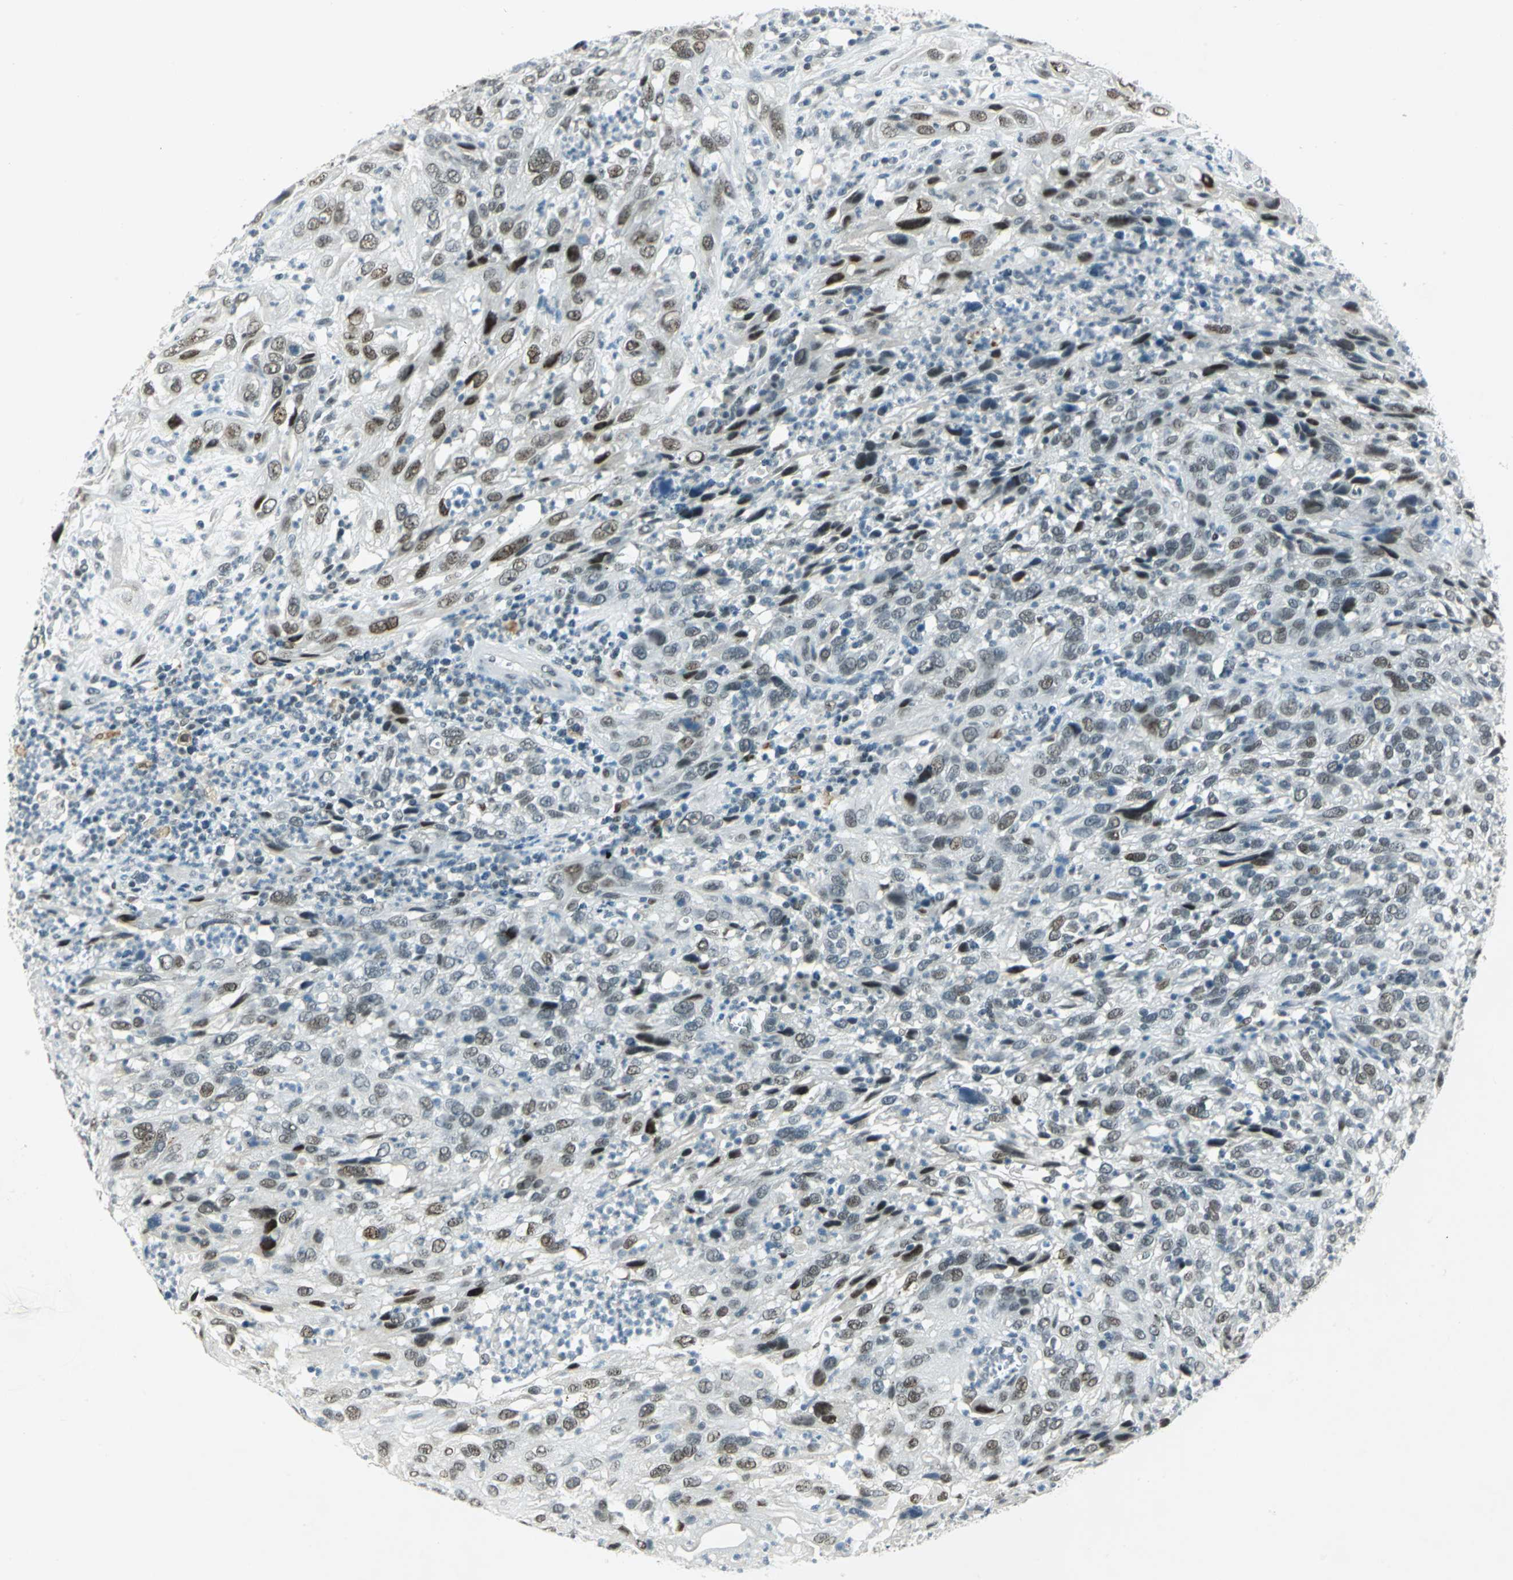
{"staining": {"intensity": "moderate", "quantity": "25%-75%", "location": "nuclear"}, "tissue": "cervical cancer", "cell_type": "Tumor cells", "image_type": "cancer", "snomed": [{"axis": "morphology", "description": "Squamous cell carcinoma, NOS"}, {"axis": "topography", "description": "Cervix"}], "caption": "Immunohistochemical staining of human squamous cell carcinoma (cervical) reveals medium levels of moderate nuclear protein positivity in about 25%-75% of tumor cells. (DAB IHC, brown staining for protein, blue staining for nuclei).", "gene": "MTMR10", "patient": {"sex": "female", "age": 32}}